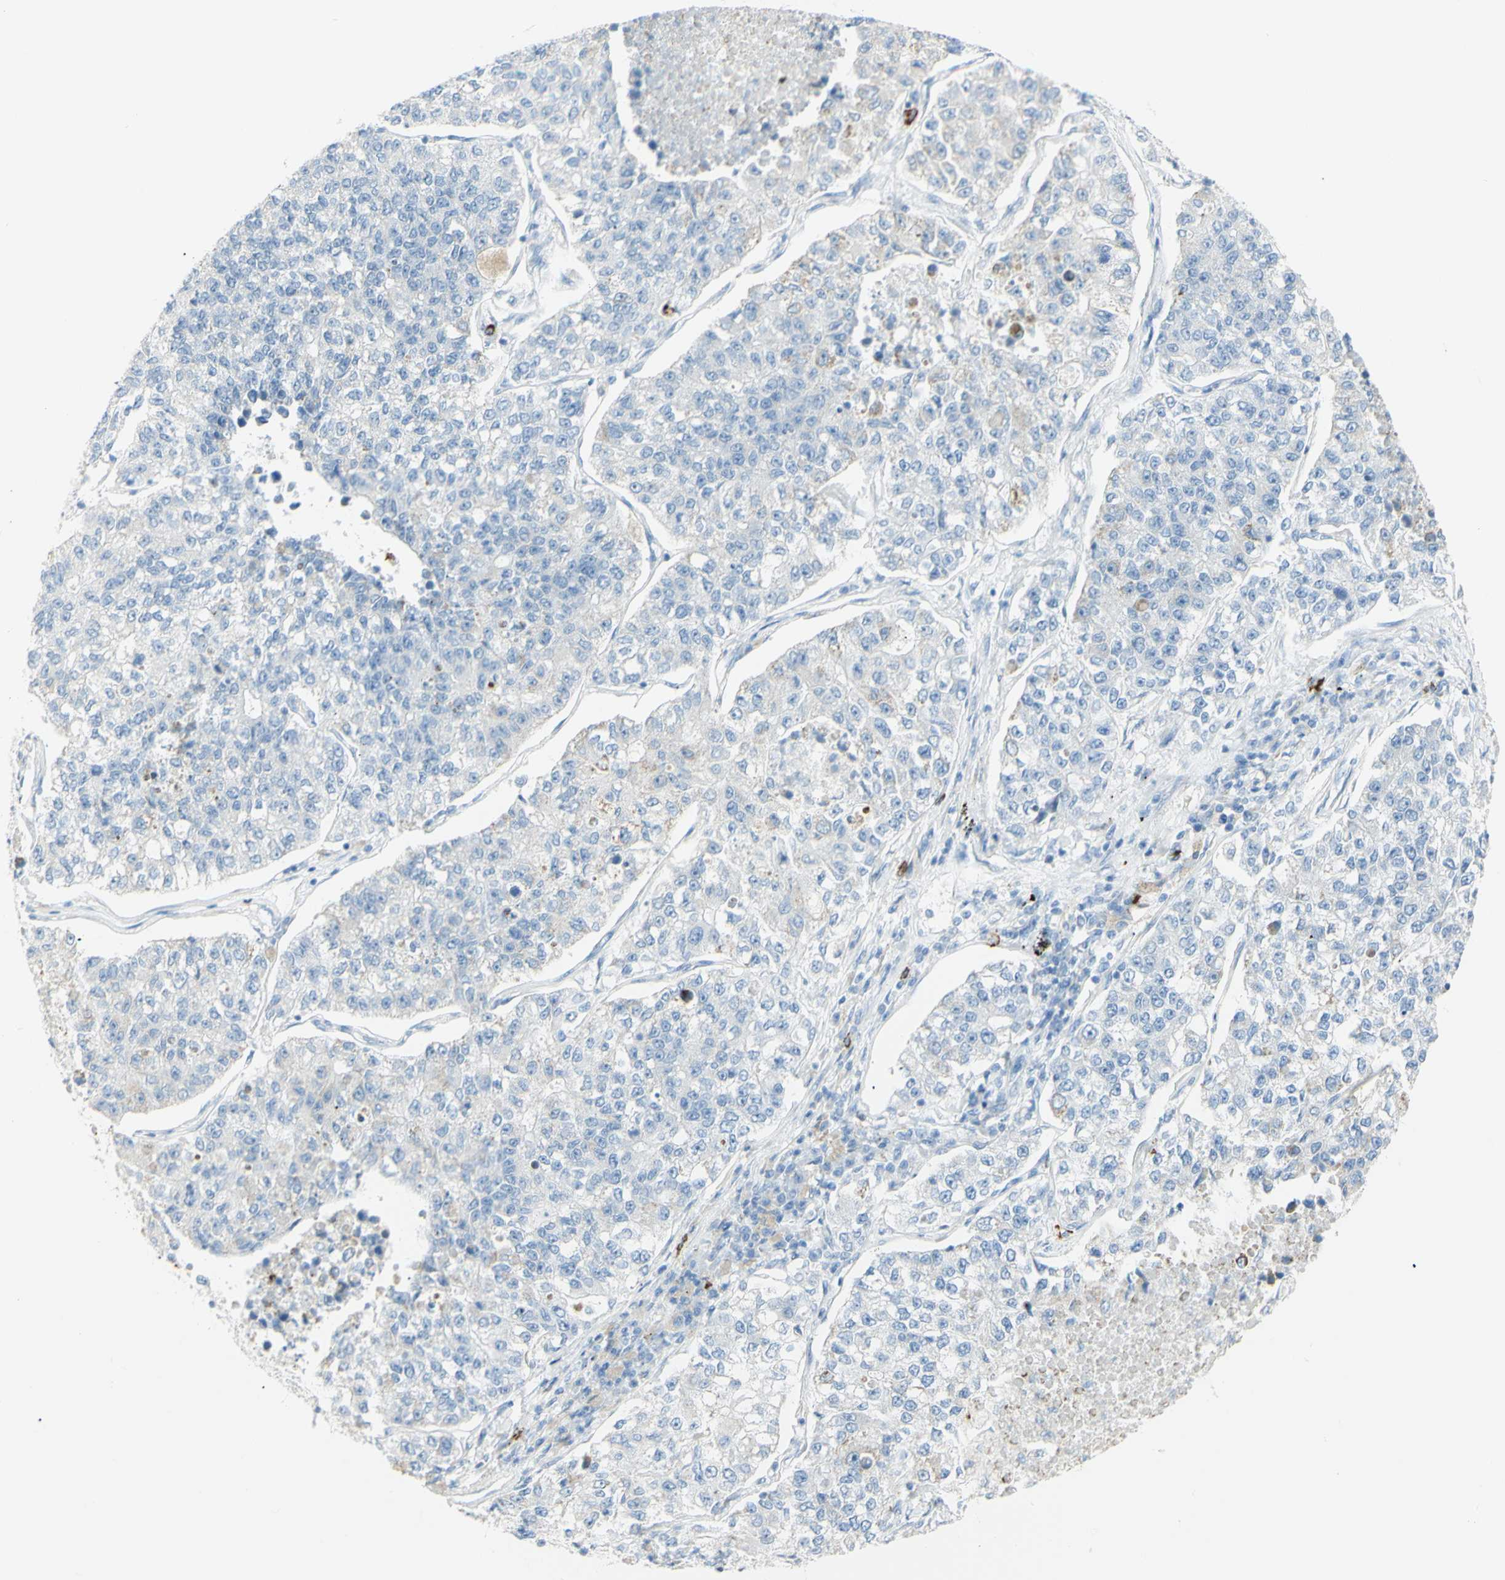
{"staining": {"intensity": "negative", "quantity": "none", "location": "none"}, "tissue": "lung cancer", "cell_type": "Tumor cells", "image_type": "cancer", "snomed": [{"axis": "morphology", "description": "Adenocarcinoma, NOS"}, {"axis": "topography", "description": "Lung"}], "caption": "Tumor cells are negative for protein expression in human lung cancer (adenocarcinoma).", "gene": "LETM1", "patient": {"sex": "male", "age": 49}}